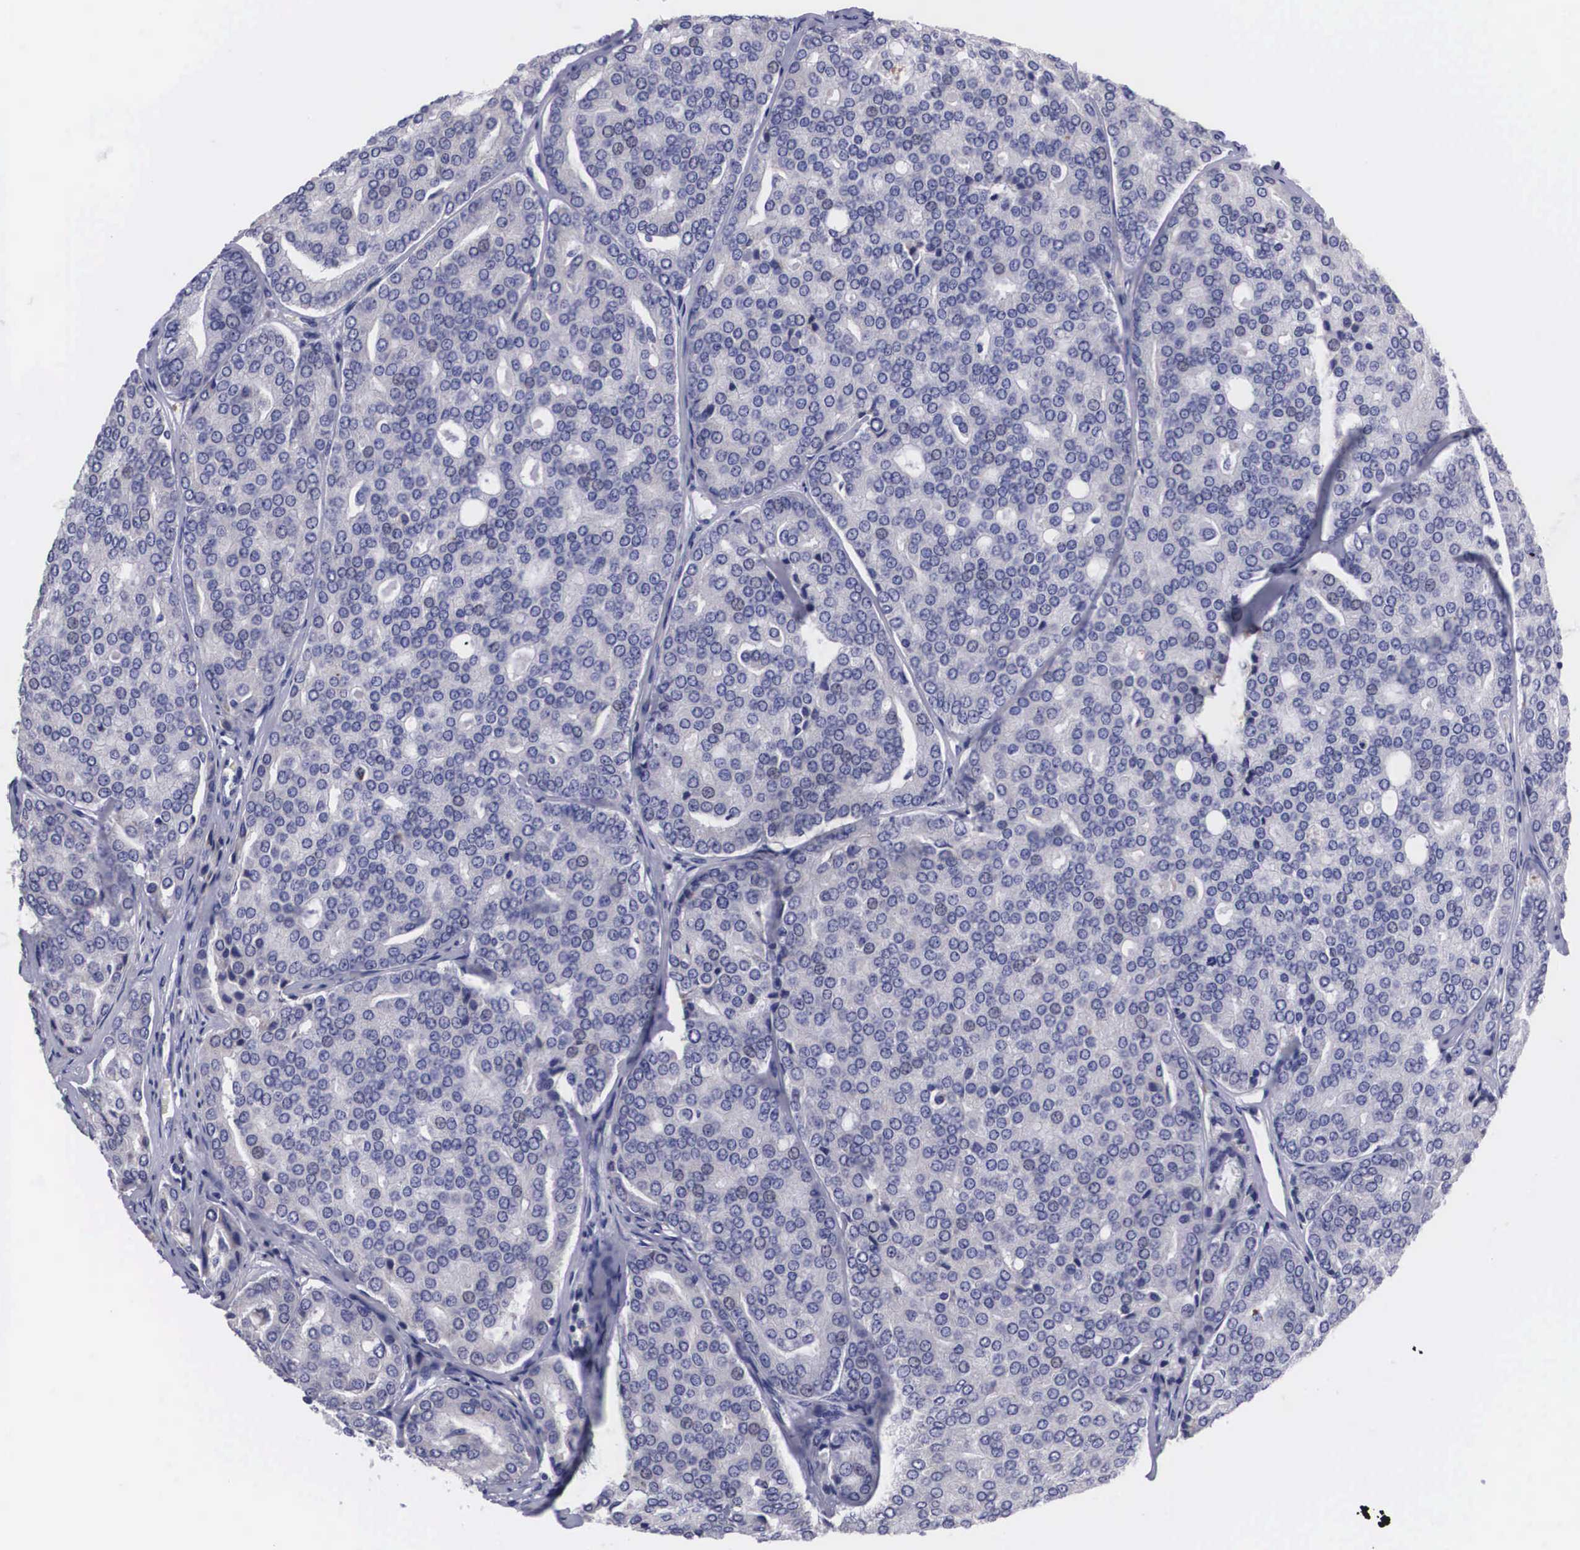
{"staining": {"intensity": "negative", "quantity": "none", "location": "none"}, "tissue": "prostate cancer", "cell_type": "Tumor cells", "image_type": "cancer", "snomed": [{"axis": "morphology", "description": "Adenocarcinoma, High grade"}, {"axis": "topography", "description": "Prostate"}], "caption": "A micrograph of human high-grade adenocarcinoma (prostate) is negative for staining in tumor cells.", "gene": "CRELD2", "patient": {"sex": "male", "age": 64}}